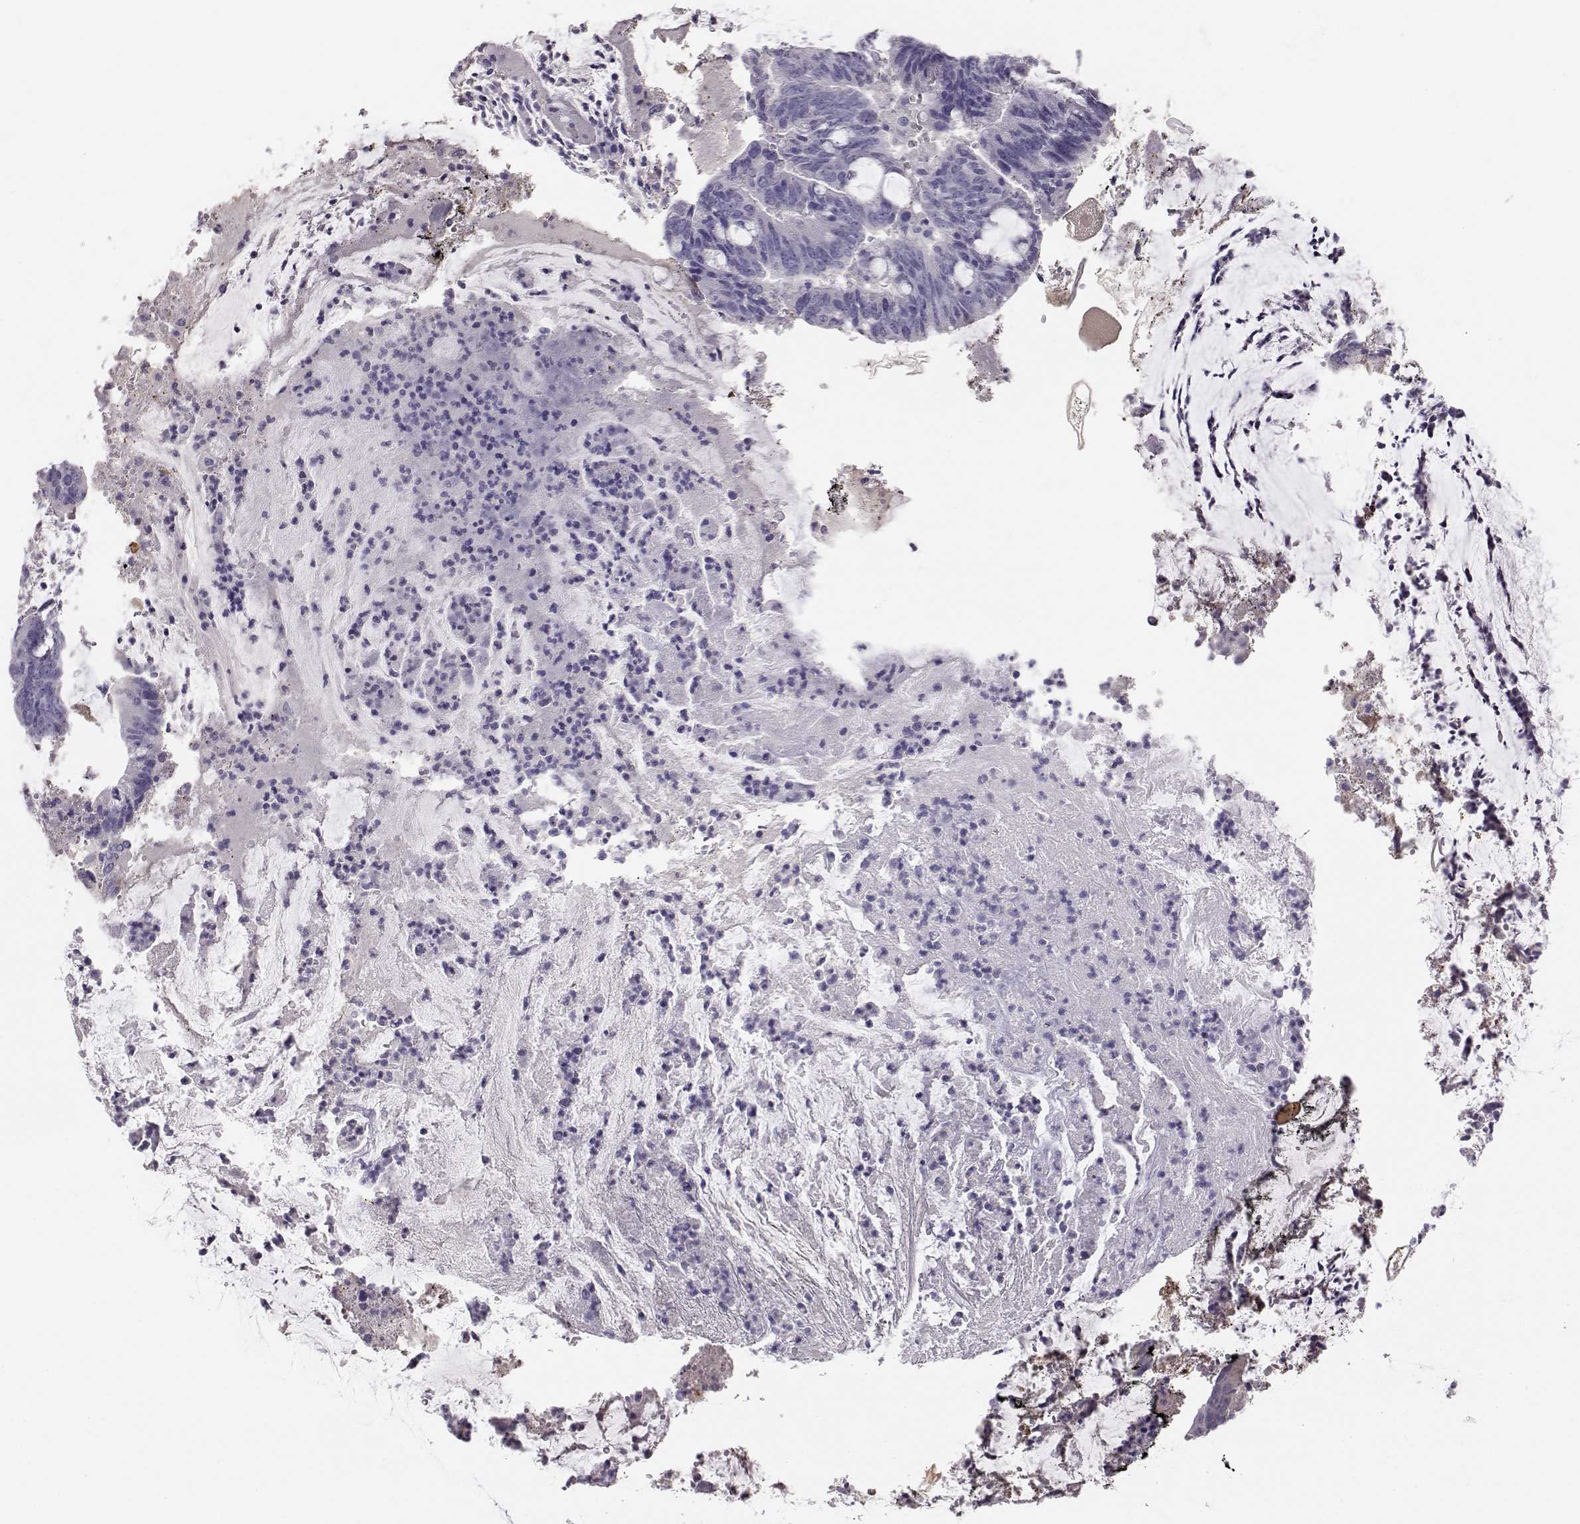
{"staining": {"intensity": "negative", "quantity": "none", "location": "none"}, "tissue": "colorectal cancer", "cell_type": "Tumor cells", "image_type": "cancer", "snomed": [{"axis": "morphology", "description": "Adenocarcinoma, NOS"}, {"axis": "topography", "description": "Colon"}], "caption": "A photomicrograph of colorectal cancer (adenocarcinoma) stained for a protein reveals no brown staining in tumor cells. (DAB immunohistochemistry, high magnification).", "gene": "ENDOU", "patient": {"sex": "female", "age": 43}}